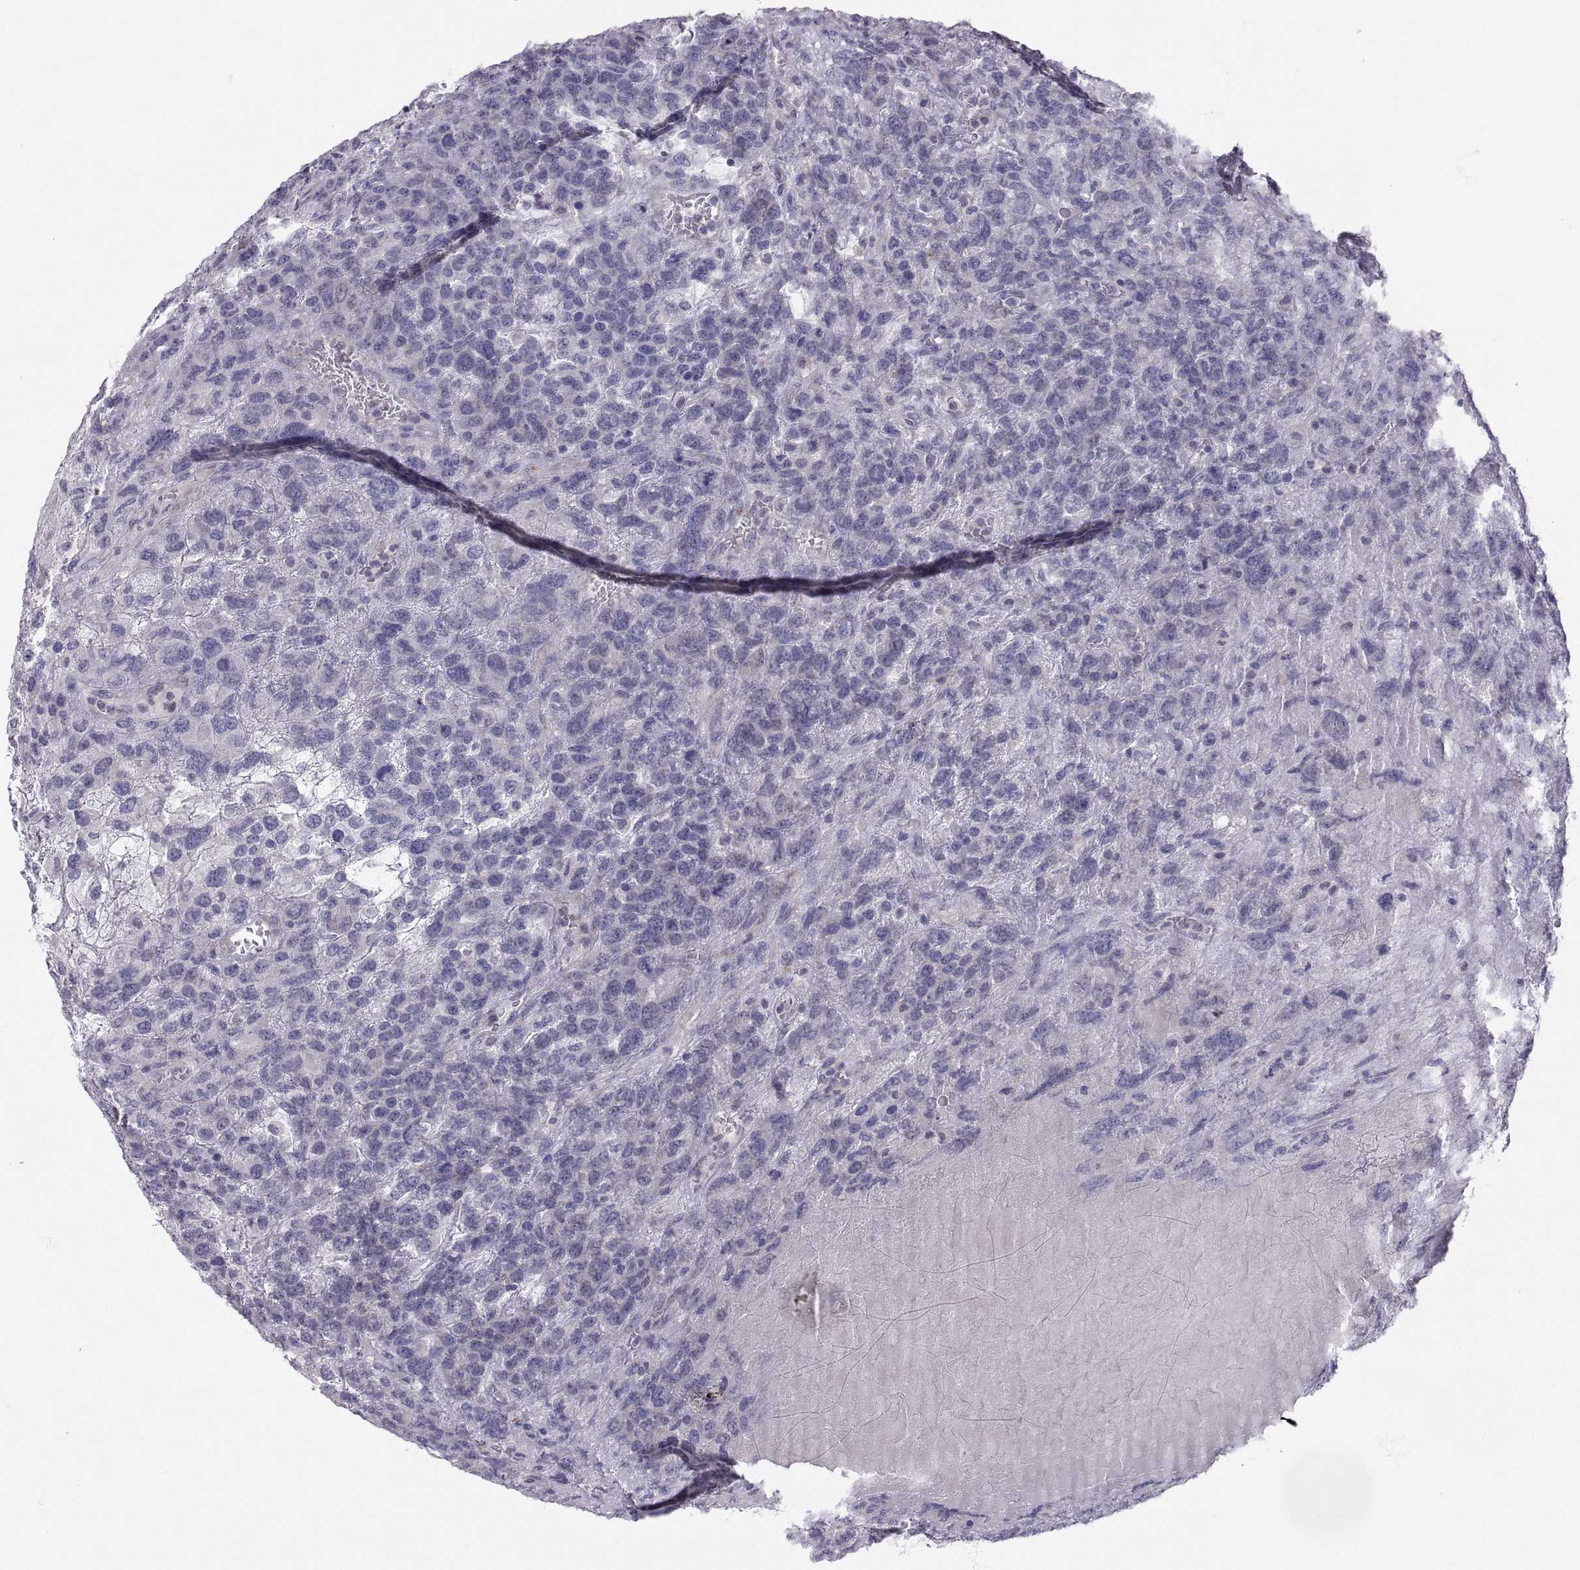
{"staining": {"intensity": "negative", "quantity": "none", "location": "none"}, "tissue": "testis cancer", "cell_type": "Tumor cells", "image_type": "cancer", "snomed": [{"axis": "morphology", "description": "Seminoma, NOS"}, {"axis": "topography", "description": "Testis"}], "caption": "This is an IHC micrograph of human testis cancer. There is no positivity in tumor cells.", "gene": "ZNF185", "patient": {"sex": "male", "age": 52}}